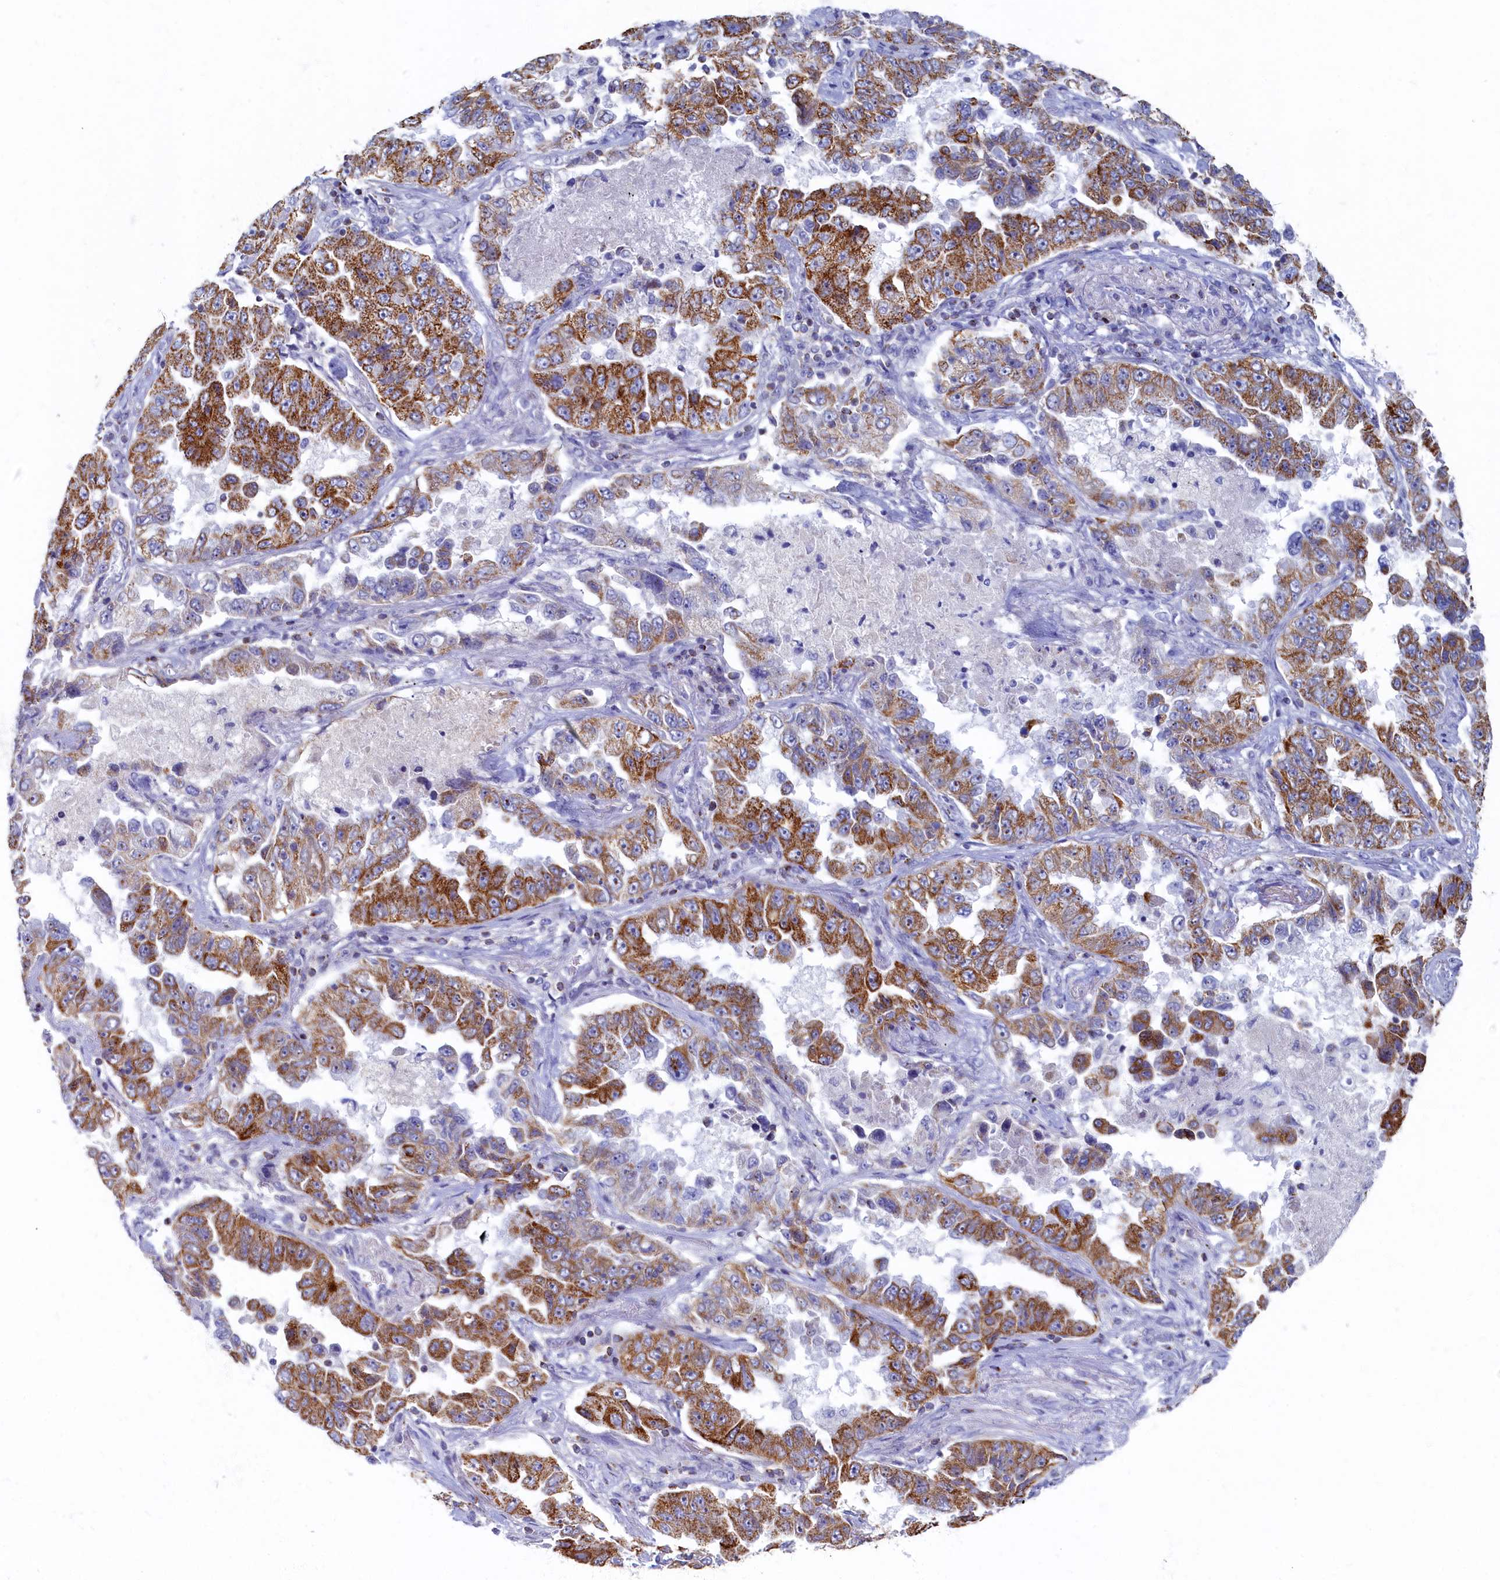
{"staining": {"intensity": "strong", "quantity": "25%-75%", "location": "cytoplasmic/membranous"}, "tissue": "lung cancer", "cell_type": "Tumor cells", "image_type": "cancer", "snomed": [{"axis": "morphology", "description": "Adenocarcinoma, NOS"}, {"axis": "topography", "description": "Lung"}], "caption": "This is an image of immunohistochemistry (IHC) staining of lung cancer, which shows strong expression in the cytoplasmic/membranous of tumor cells.", "gene": "OCIAD2", "patient": {"sex": "female", "age": 51}}